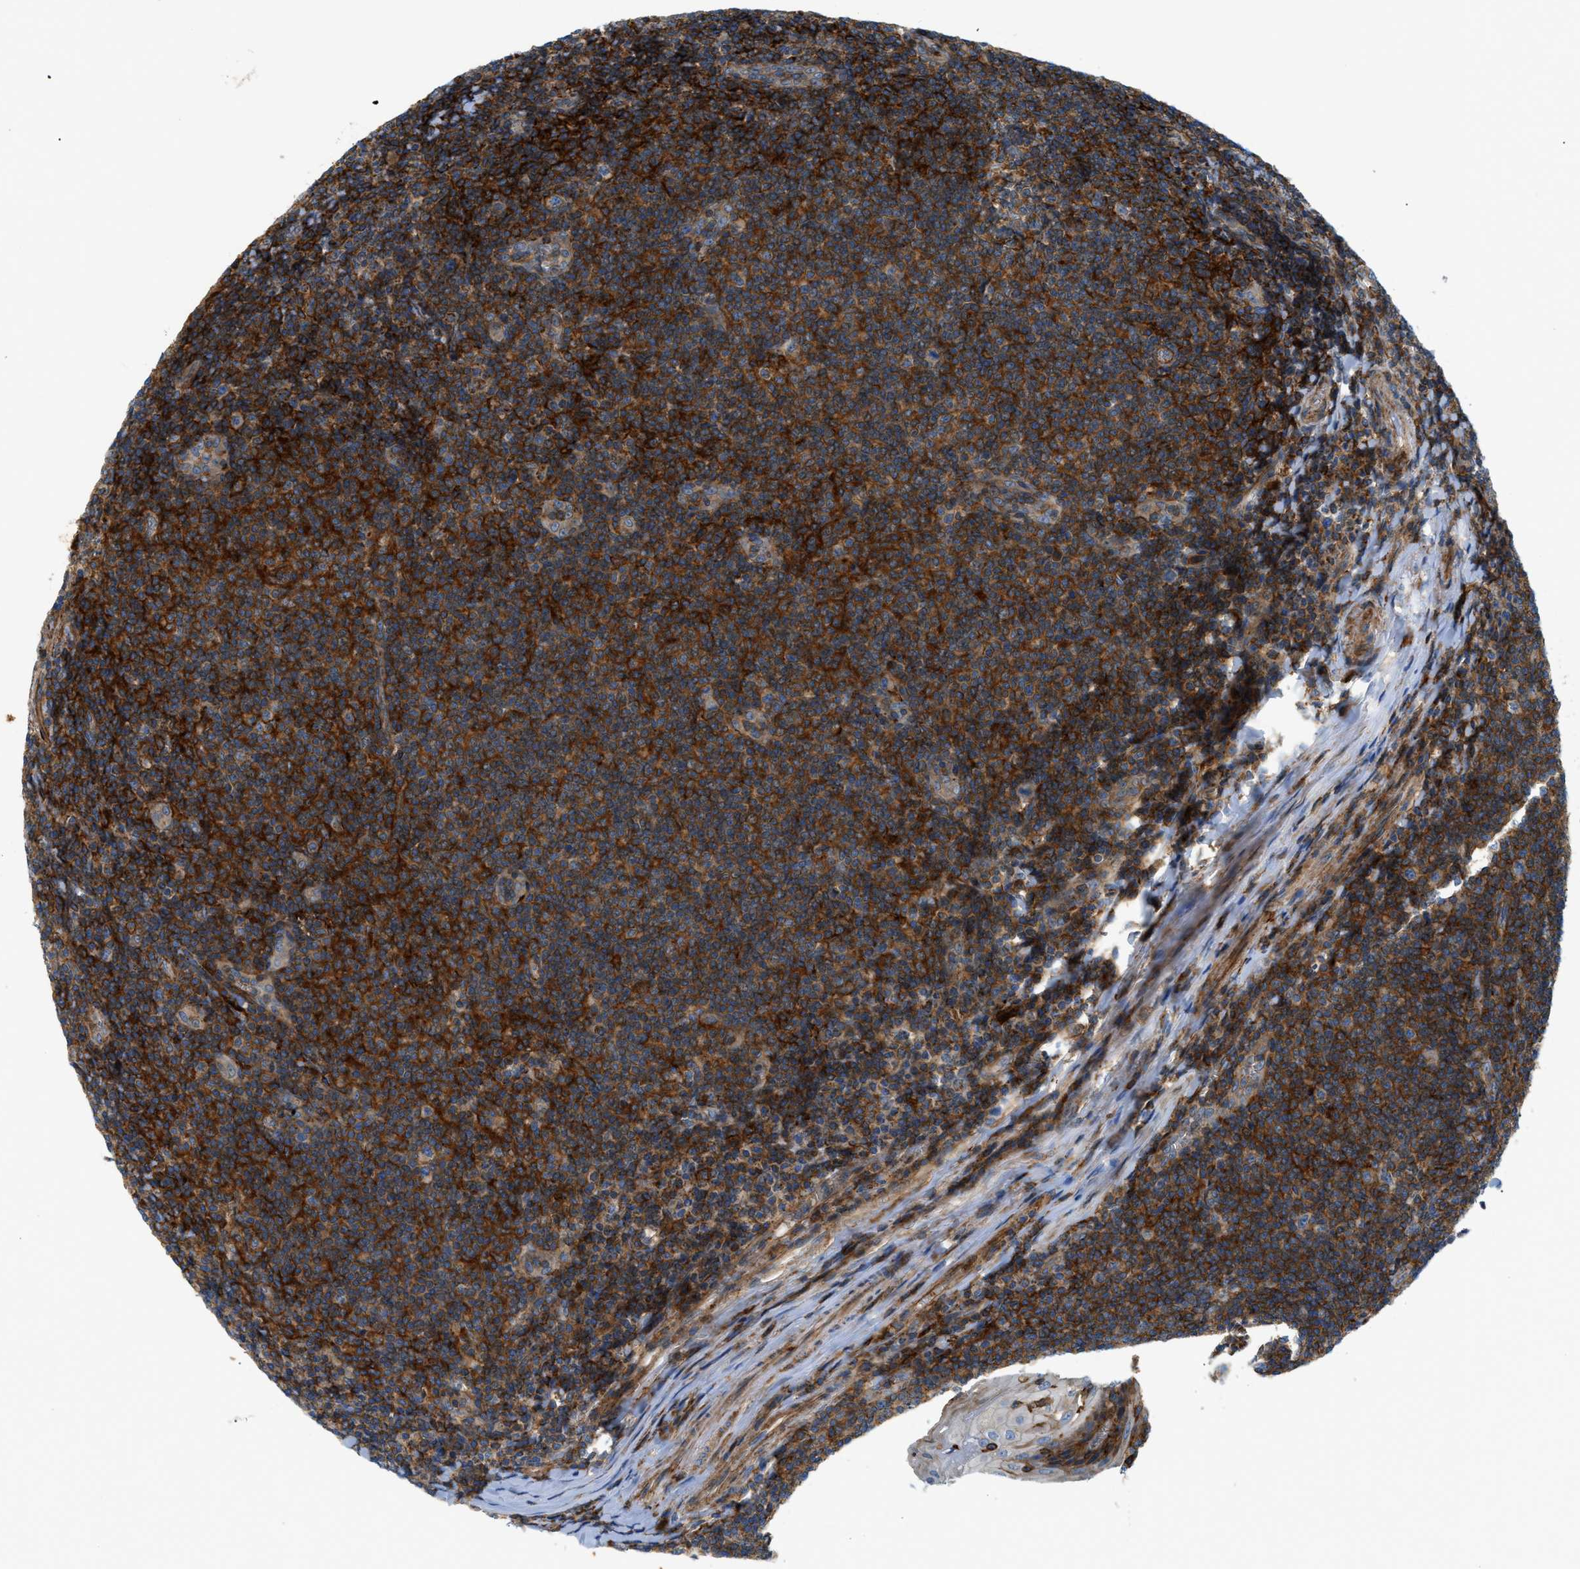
{"staining": {"intensity": "strong", "quantity": "25%-75%", "location": "cytoplasmic/membranous"}, "tissue": "tonsil", "cell_type": "Germinal center cells", "image_type": "normal", "snomed": [{"axis": "morphology", "description": "Normal tissue, NOS"}, {"axis": "topography", "description": "Tonsil"}], "caption": "The photomicrograph reveals staining of benign tonsil, revealing strong cytoplasmic/membranous protein positivity (brown color) within germinal center cells.", "gene": "DHODH", "patient": {"sex": "male", "age": 37}}